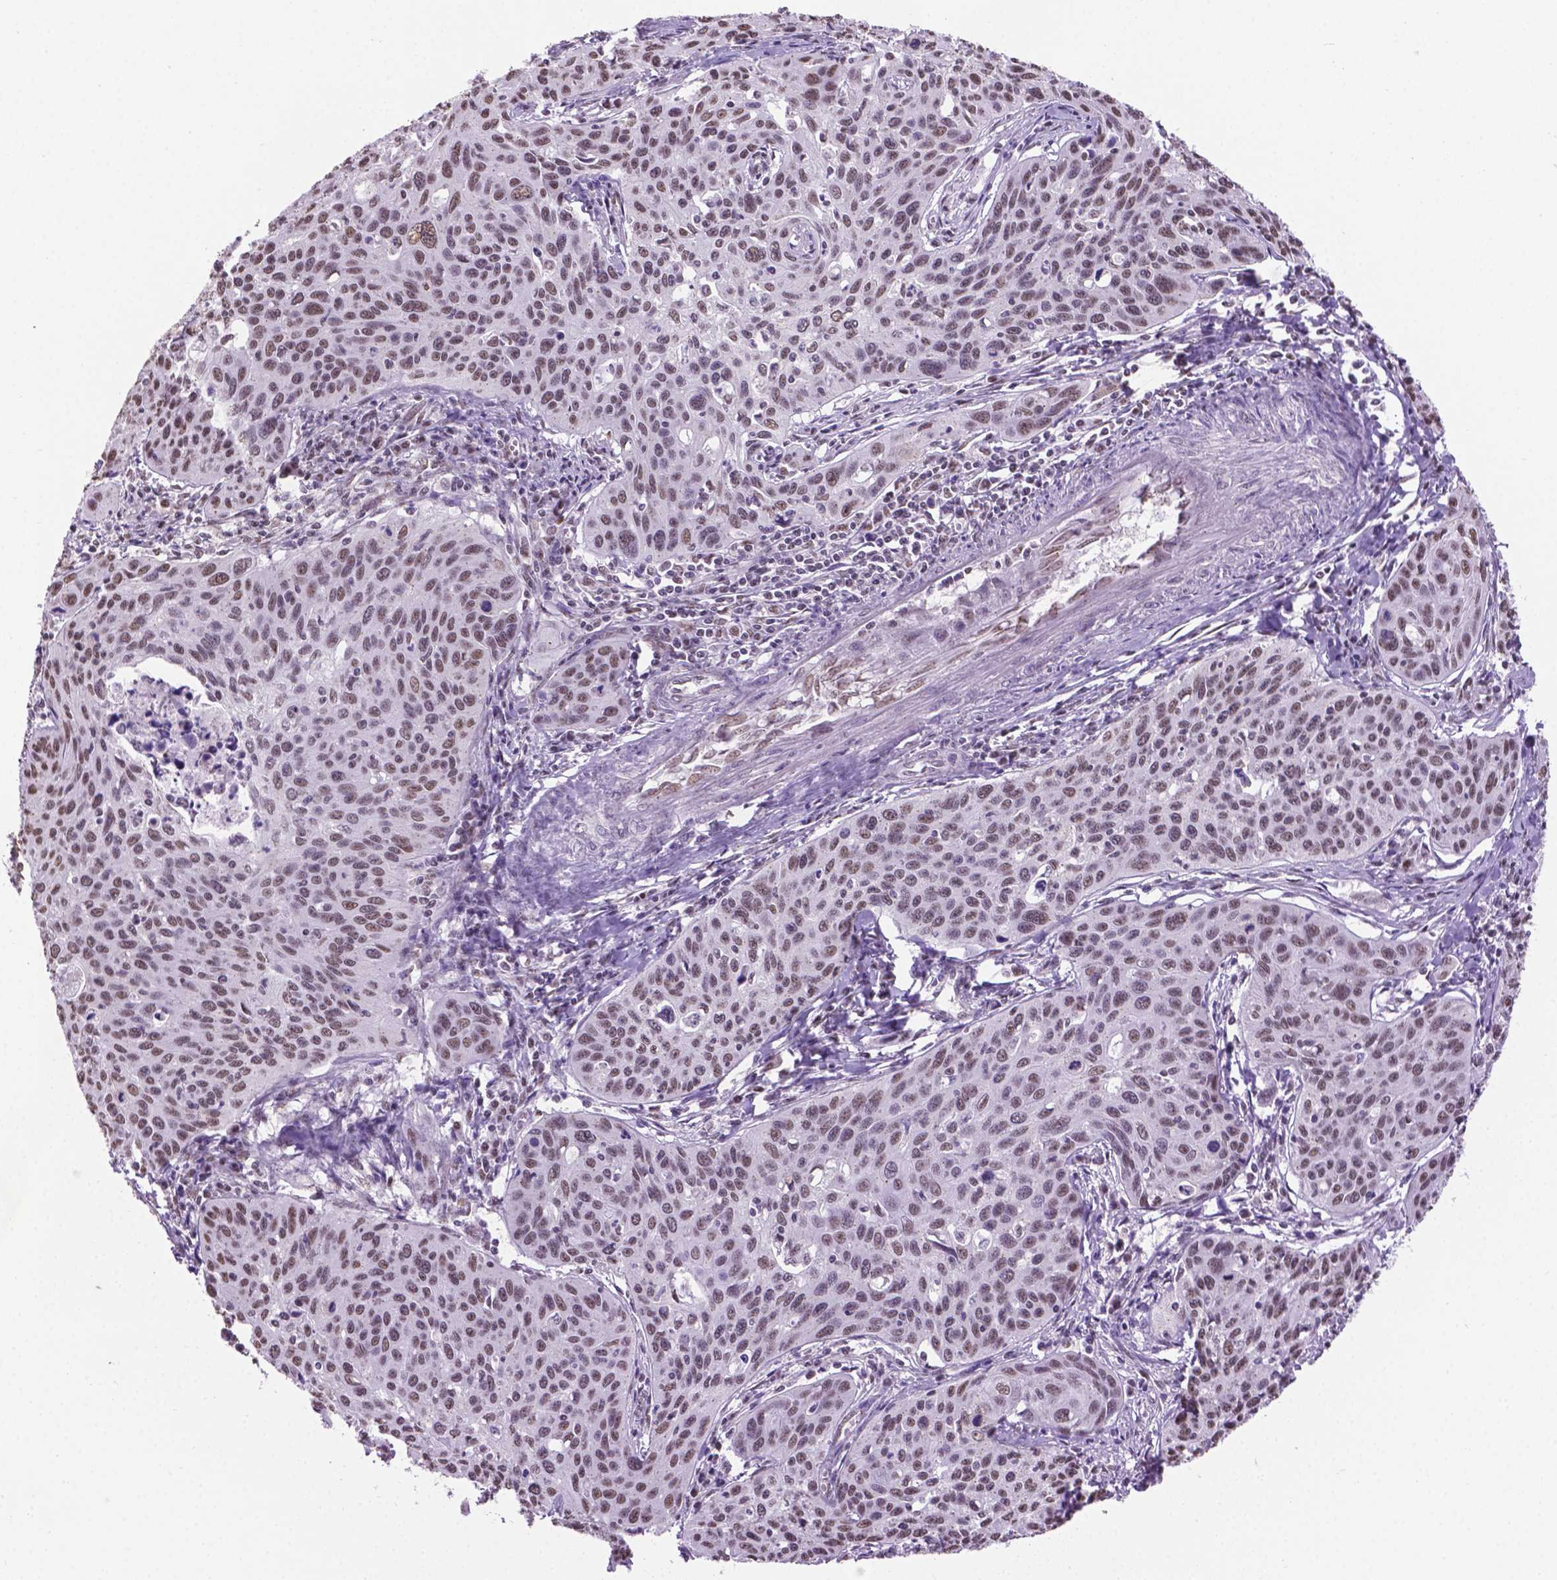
{"staining": {"intensity": "moderate", "quantity": ">75%", "location": "nuclear"}, "tissue": "cervical cancer", "cell_type": "Tumor cells", "image_type": "cancer", "snomed": [{"axis": "morphology", "description": "Squamous cell carcinoma, NOS"}, {"axis": "topography", "description": "Cervix"}], "caption": "Immunohistochemical staining of human cervical cancer (squamous cell carcinoma) shows medium levels of moderate nuclear expression in about >75% of tumor cells.", "gene": "ABI2", "patient": {"sex": "female", "age": 31}}